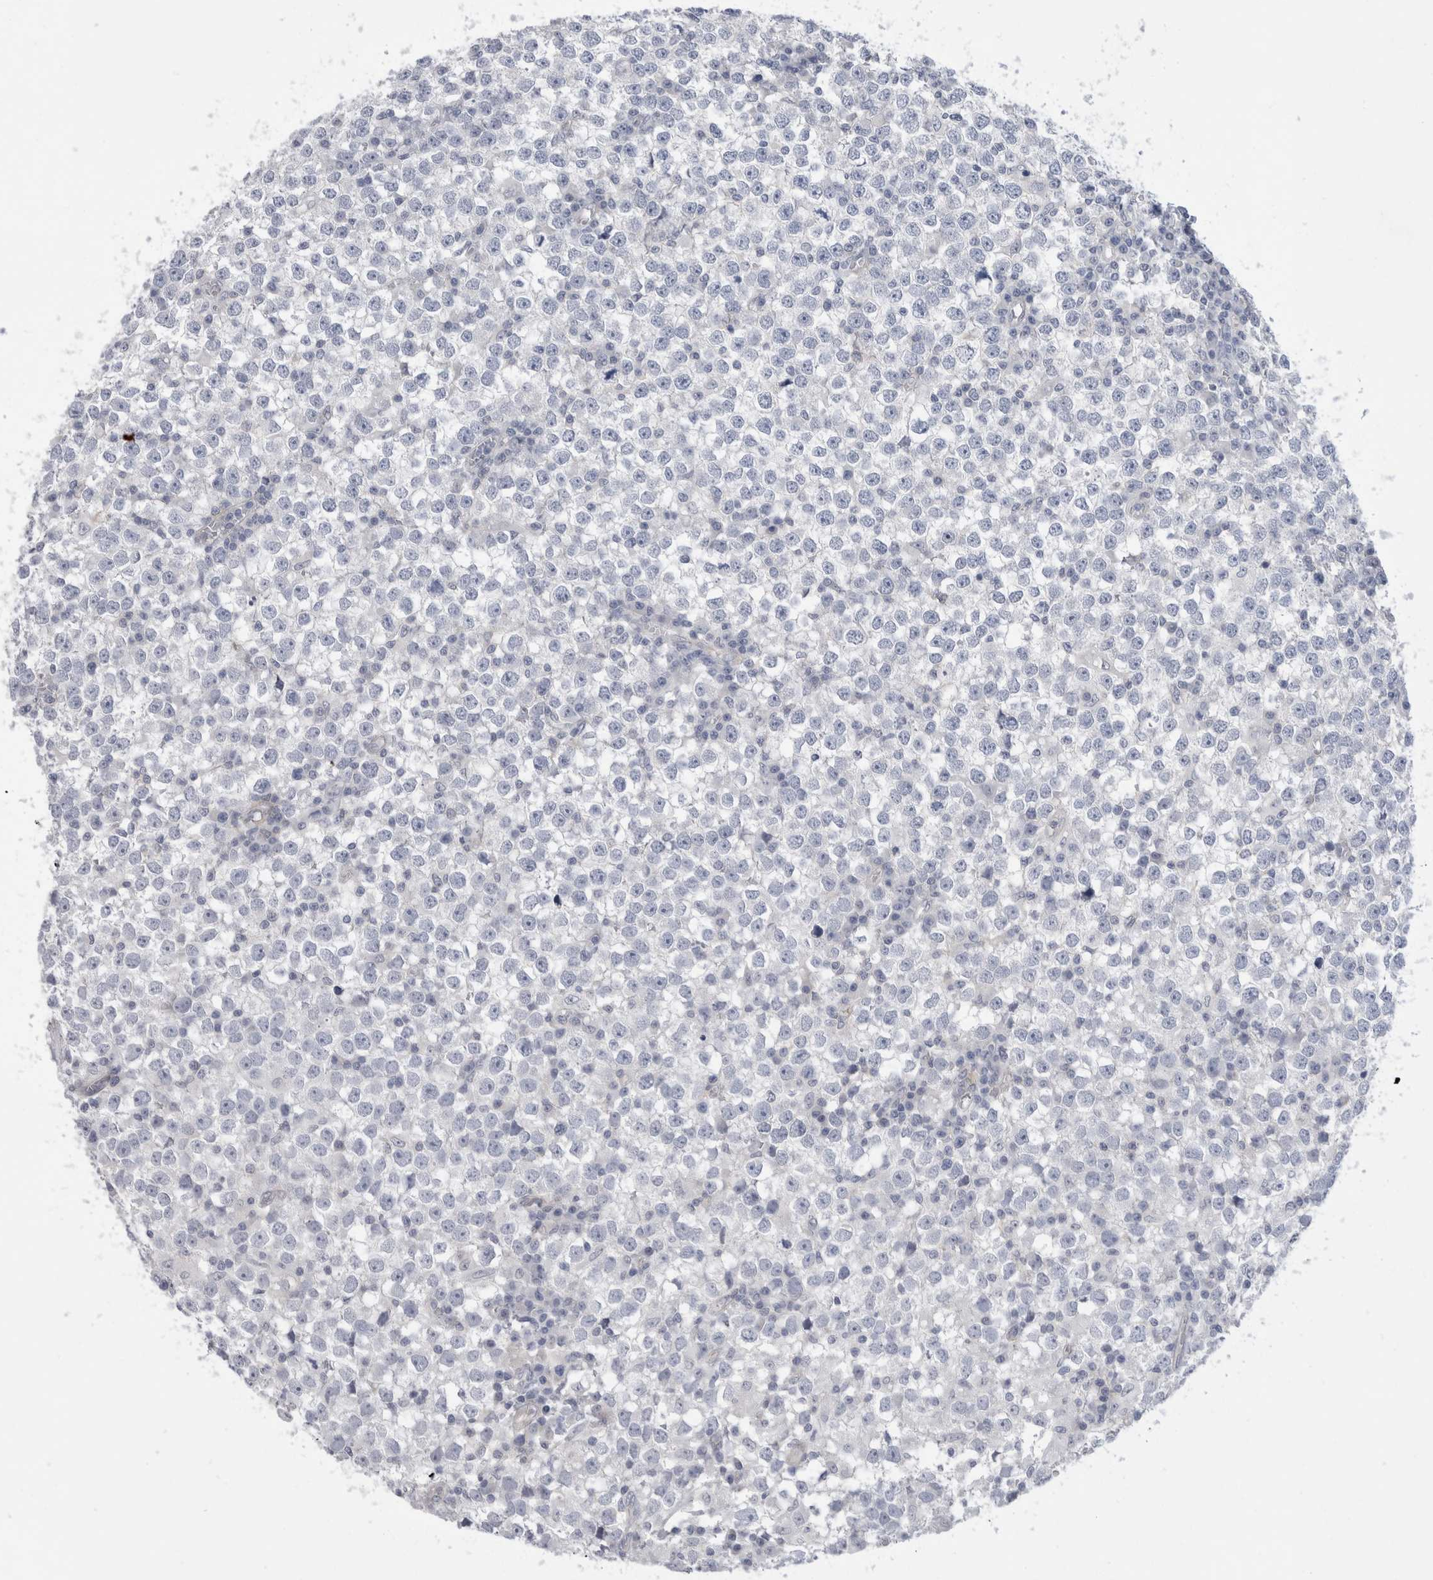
{"staining": {"intensity": "negative", "quantity": "none", "location": "none"}, "tissue": "testis cancer", "cell_type": "Tumor cells", "image_type": "cancer", "snomed": [{"axis": "morphology", "description": "Seminoma, NOS"}, {"axis": "topography", "description": "Testis"}], "caption": "Testis cancer was stained to show a protein in brown. There is no significant staining in tumor cells.", "gene": "VANGL1", "patient": {"sex": "male", "age": 65}}